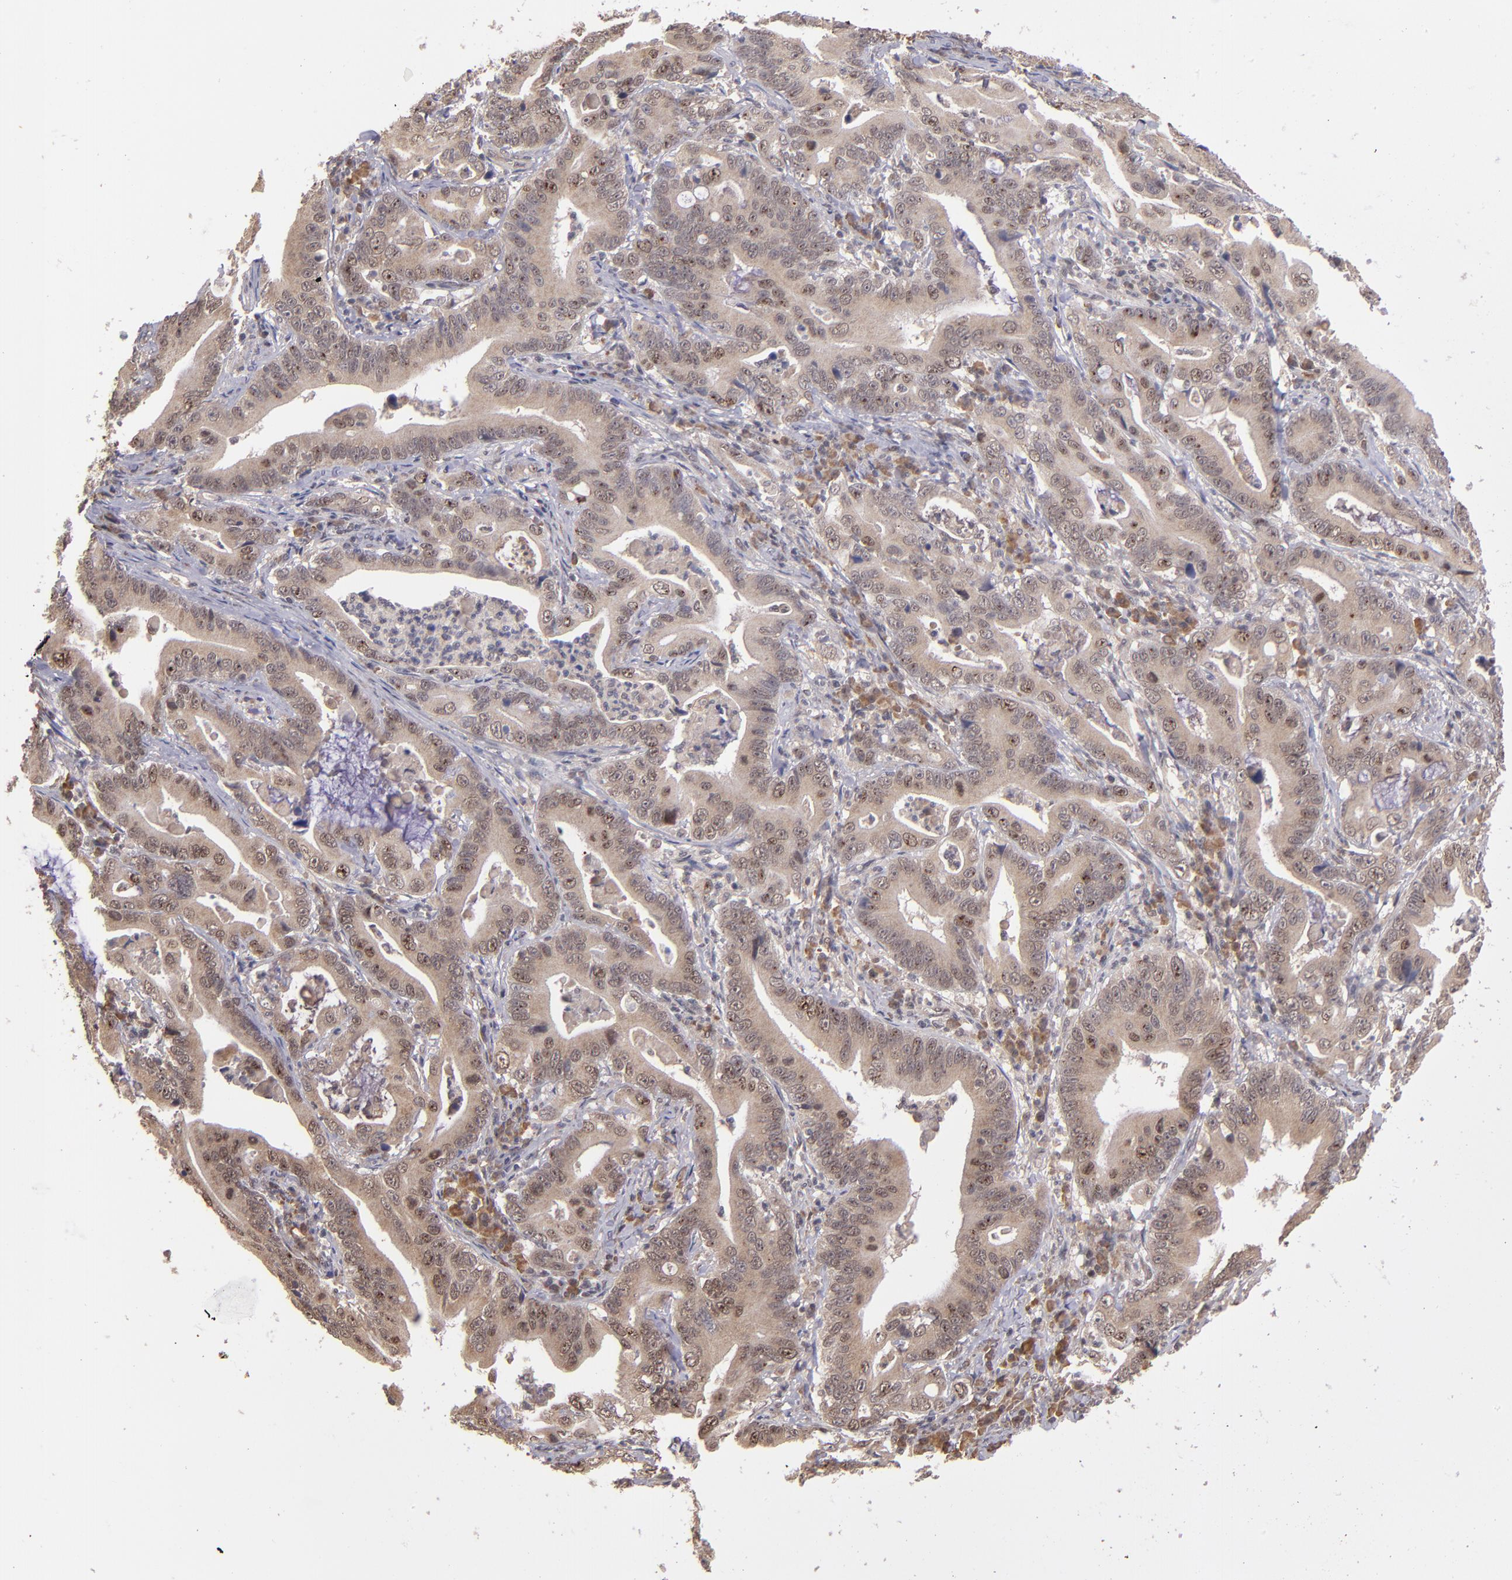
{"staining": {"intensity": "weak", "quantity": ">75%", "location": "cytoplasmic/membranous,nuclear"}, "tissue": "stomach cancer", "cell_type": "Tumor cells", "image_type": "cancer", "snomed": [{"axis": "morphology", "description": "Adenocarcinoma, NOS"}, {"axis": "topography", "description": "Stomach, upper"}], "caption": "Stomach adenocarcinoma stained with IHC displays weak cytoplasmic/membranous and nuclear positivity in about >75% of tumor cells.", "gene": "ABHD12B", "patient": {"sex": "male", "age": 63}}